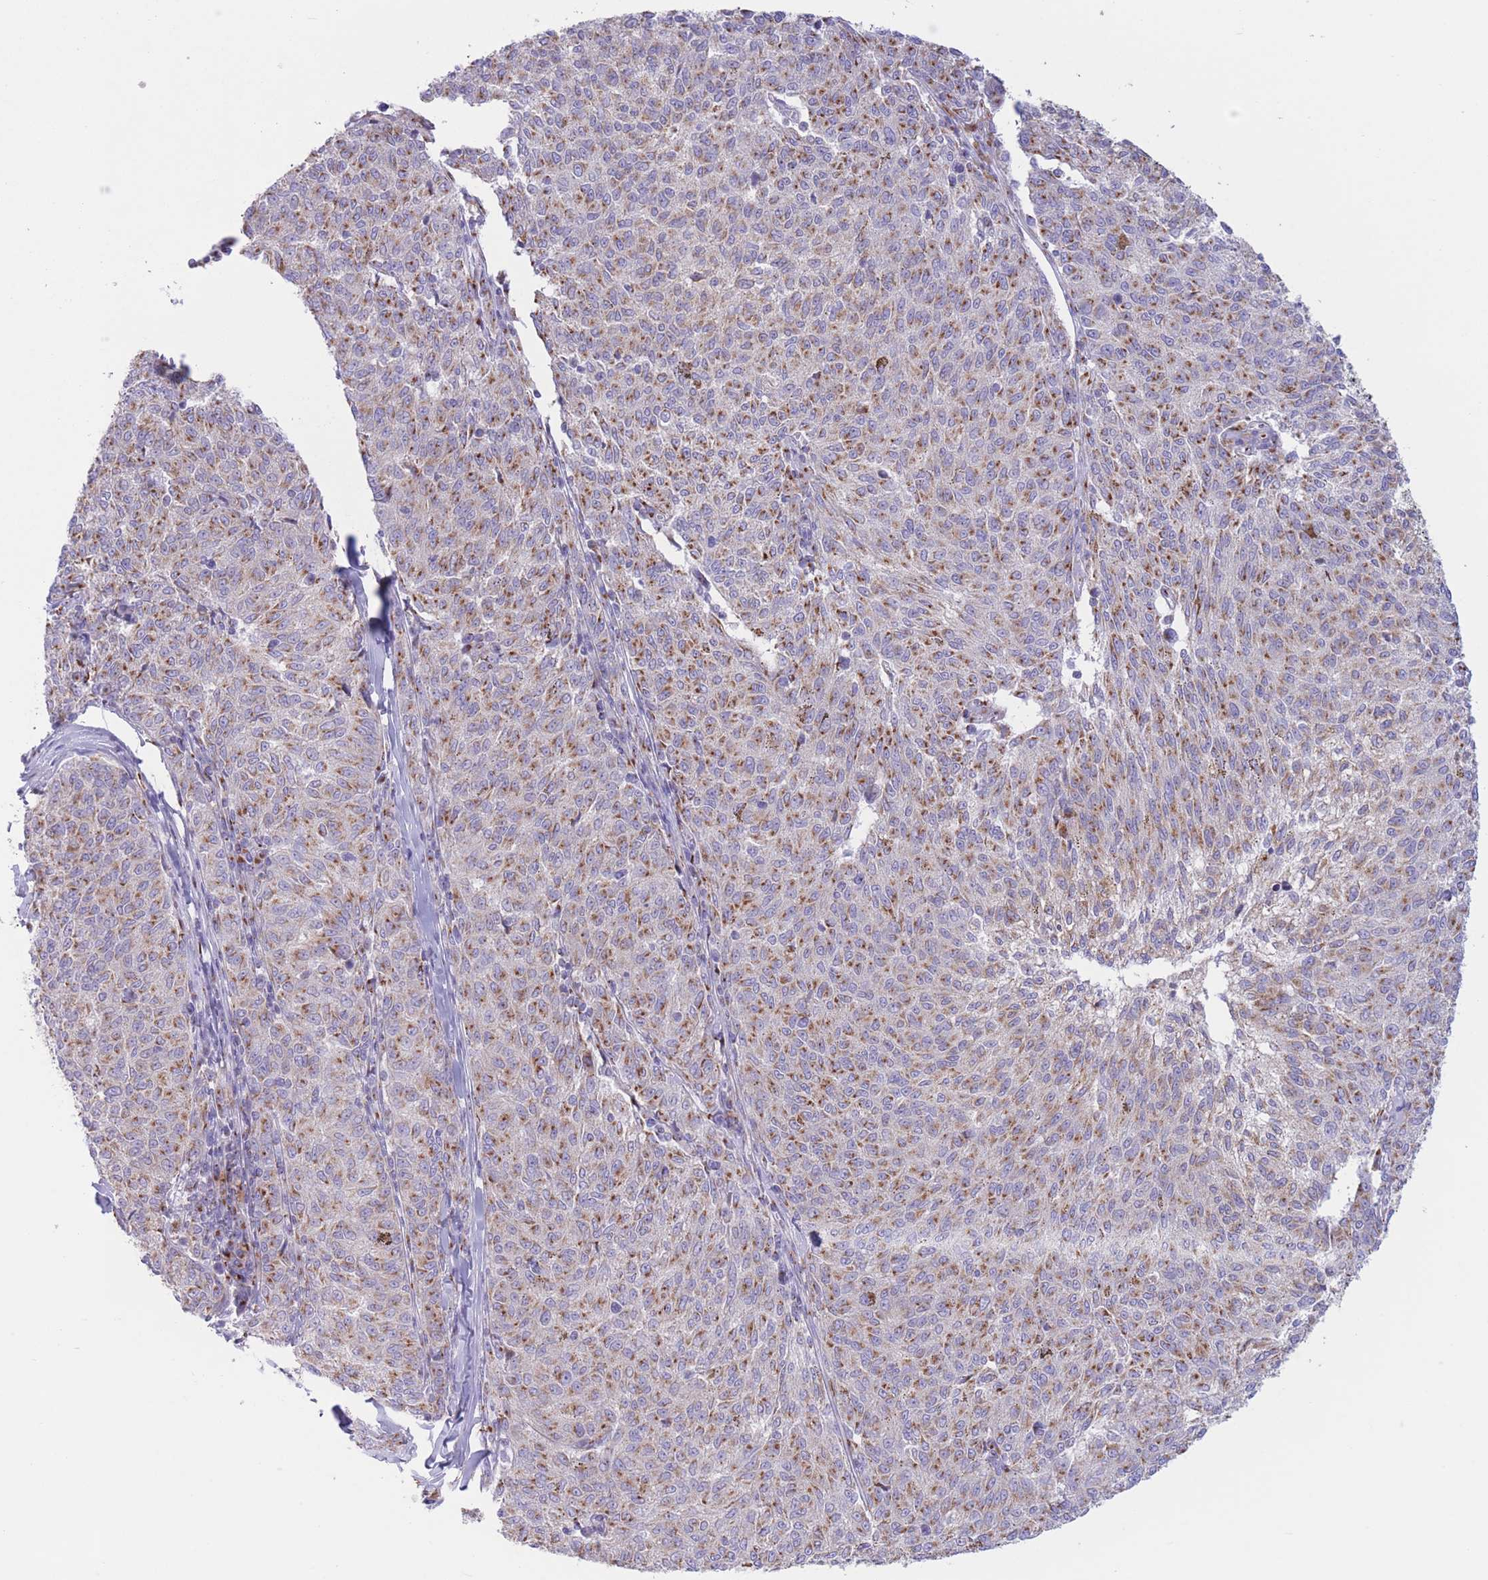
{"staining": {"intensity": "moderate", "quantity": ">75%", "location": "cytoplasmic/membranous"}, "tissue": "melanoma", "cell_type": "Tumor cells", "image_type": "cancer", "snomed": [{"axis": "morphology", "description": "Malignant melanoma, NOS"}, {"axis": "topography", "description": "Skin"}], "caption": "Tumor cells show moderate cytoplasmic/membranous expression in about >75% of cells in melanoma.", "gene": "MPND", "patient": {"sex": "female", "age": 72}}